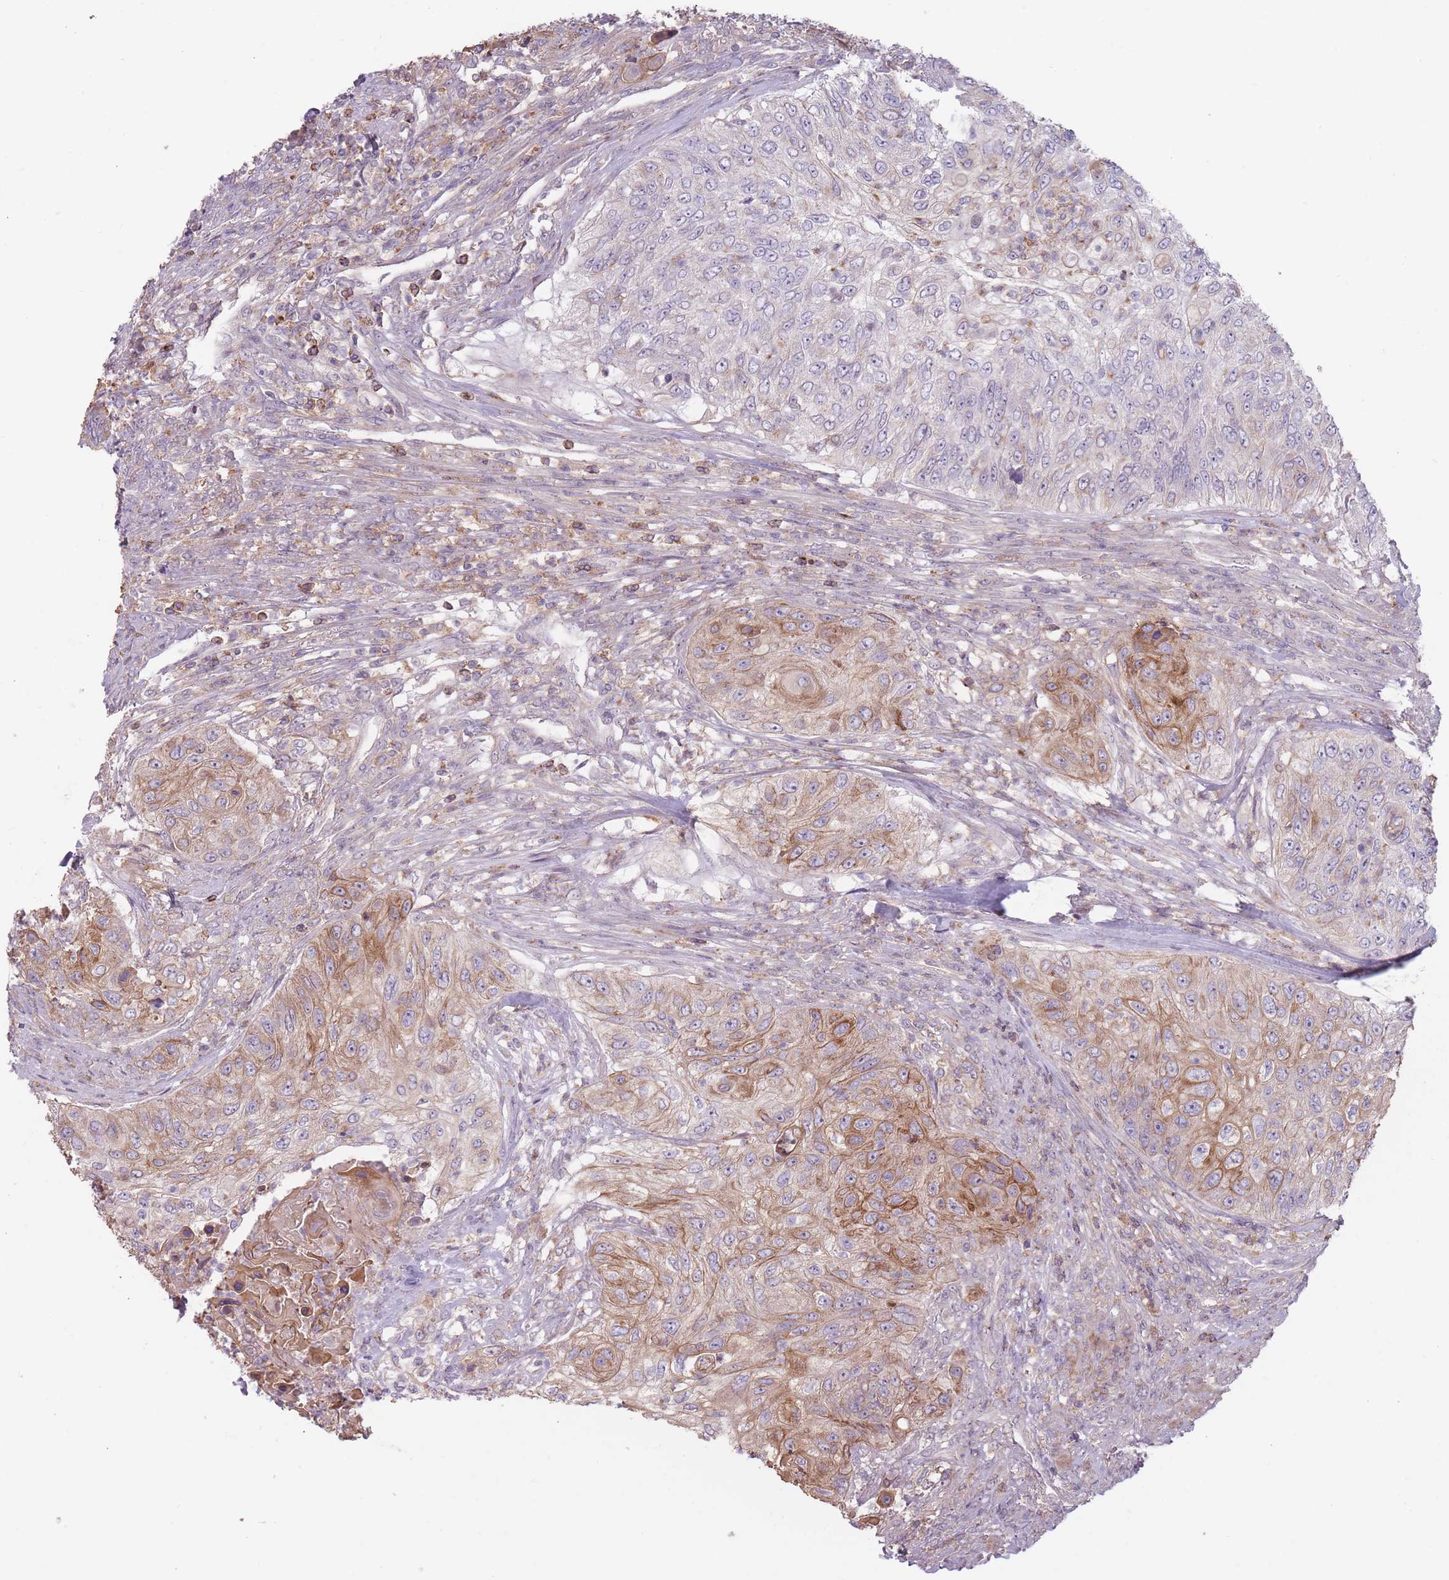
{"staining": {"intensity": "moderate", "quantity": "25%-75%", "location": "cytoplasmic/membranous"}, "tissue": "urothelial cancer", "cell_type": "Tumor cells", "image_type": "cancer", "snomed": [{"axis": "morphology", "description": "Urothelial carcinoma, High grade"}, {"axis": "topography", "description": "Urinary bladder"}], "caption": "A high-resolution photomicrograph shows immunohistochemistry staining of urothelial carcinoma (high-grade), which reveals moderate cytoplasmic/membranous positivity in about 25%-75% of tumor cells.", "gene": "TET3", "patient": {"sex": "female", "age": 60}}